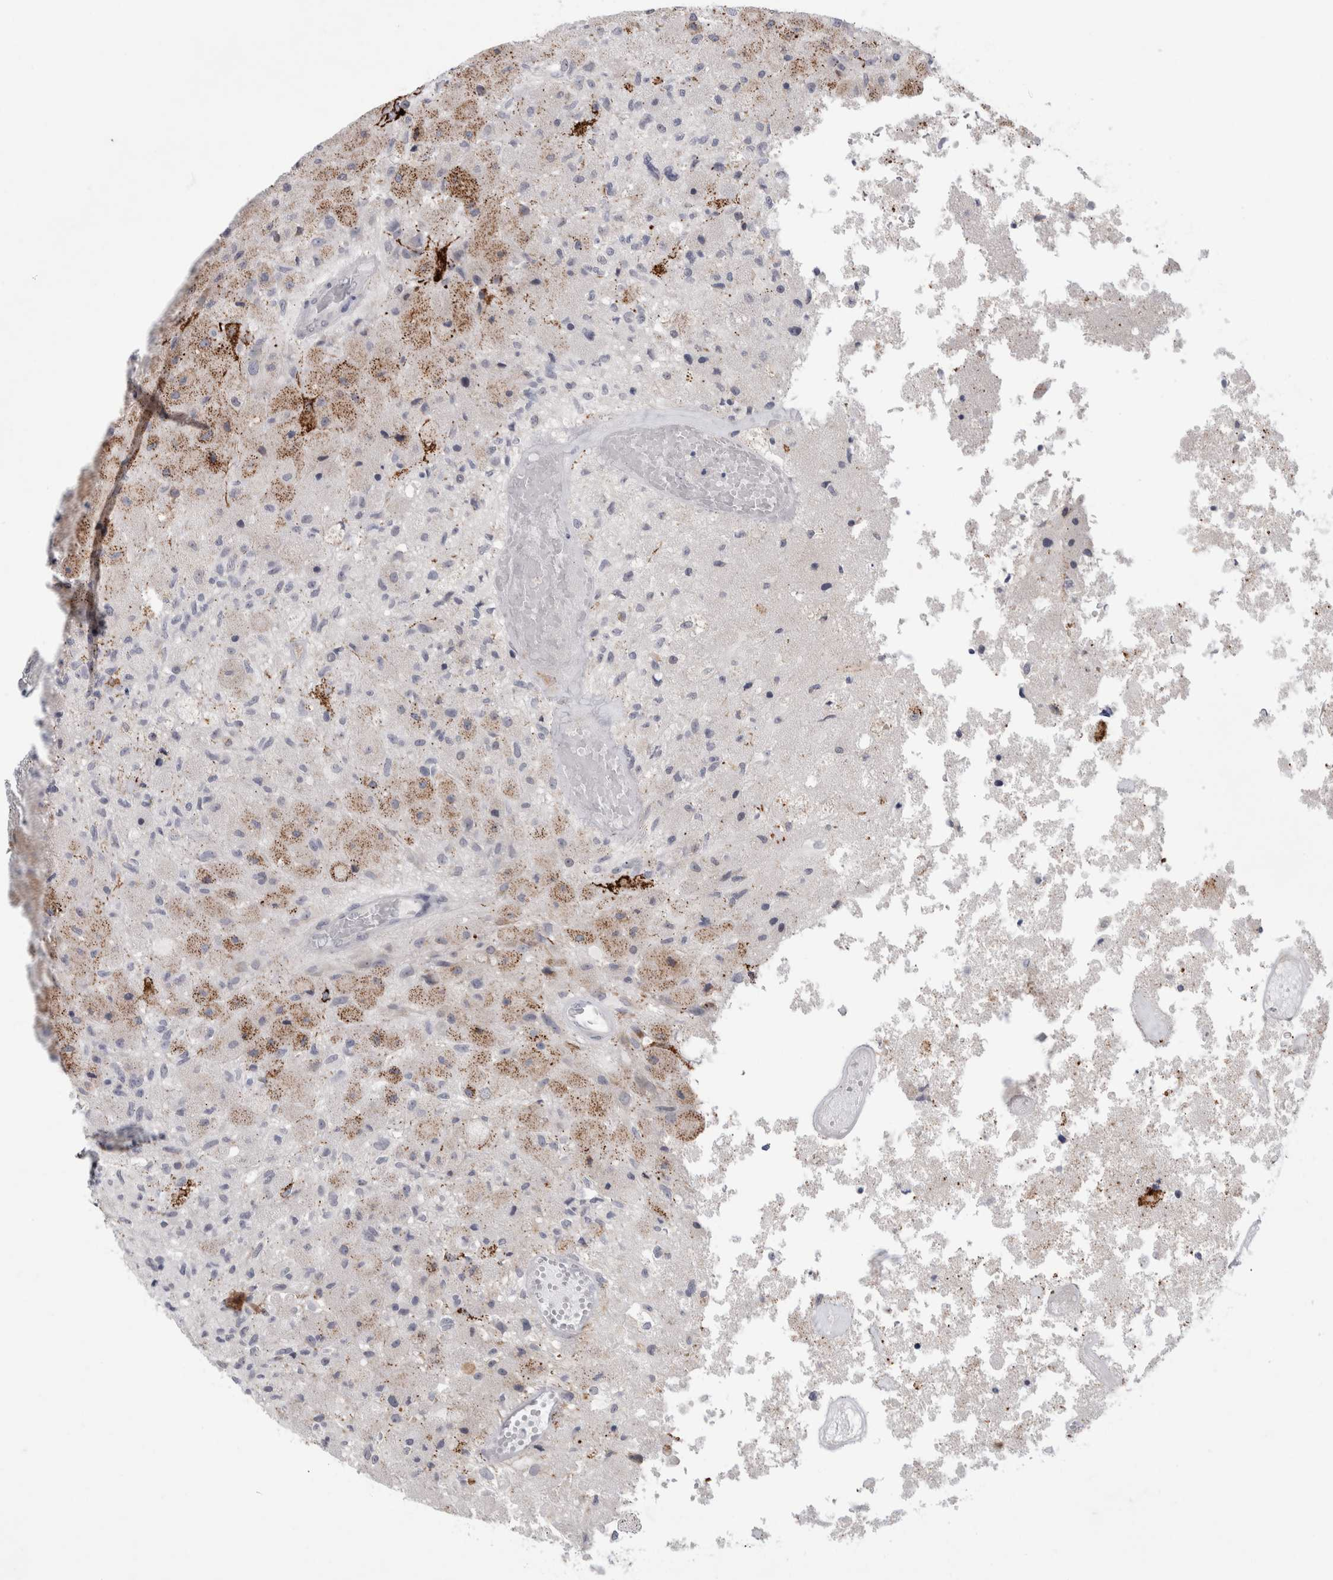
{"staining": {"intensity": "weak", "quantity": "<25%", "location": "cytoplasmic/membranous"}, "tissue": "glioma", "cell_type": "Tumor cells", "image_type": "cancer", "snomed": [{"axis": "morphology", "description": "Normal tissue, NOS"}, {"axis": "morphology", "description": "Glioma, malignant, High grade"}, {"axis": "topography", "description": "Cerebral cortex"}], "caption": "This is an immunohistochemistry (IHC) photomicrograph of human malignant glioma (high-grade). There is no staining in tumor cells.", "gene": "NIPA1", "patient": {"sex": "male", "age": 77}}